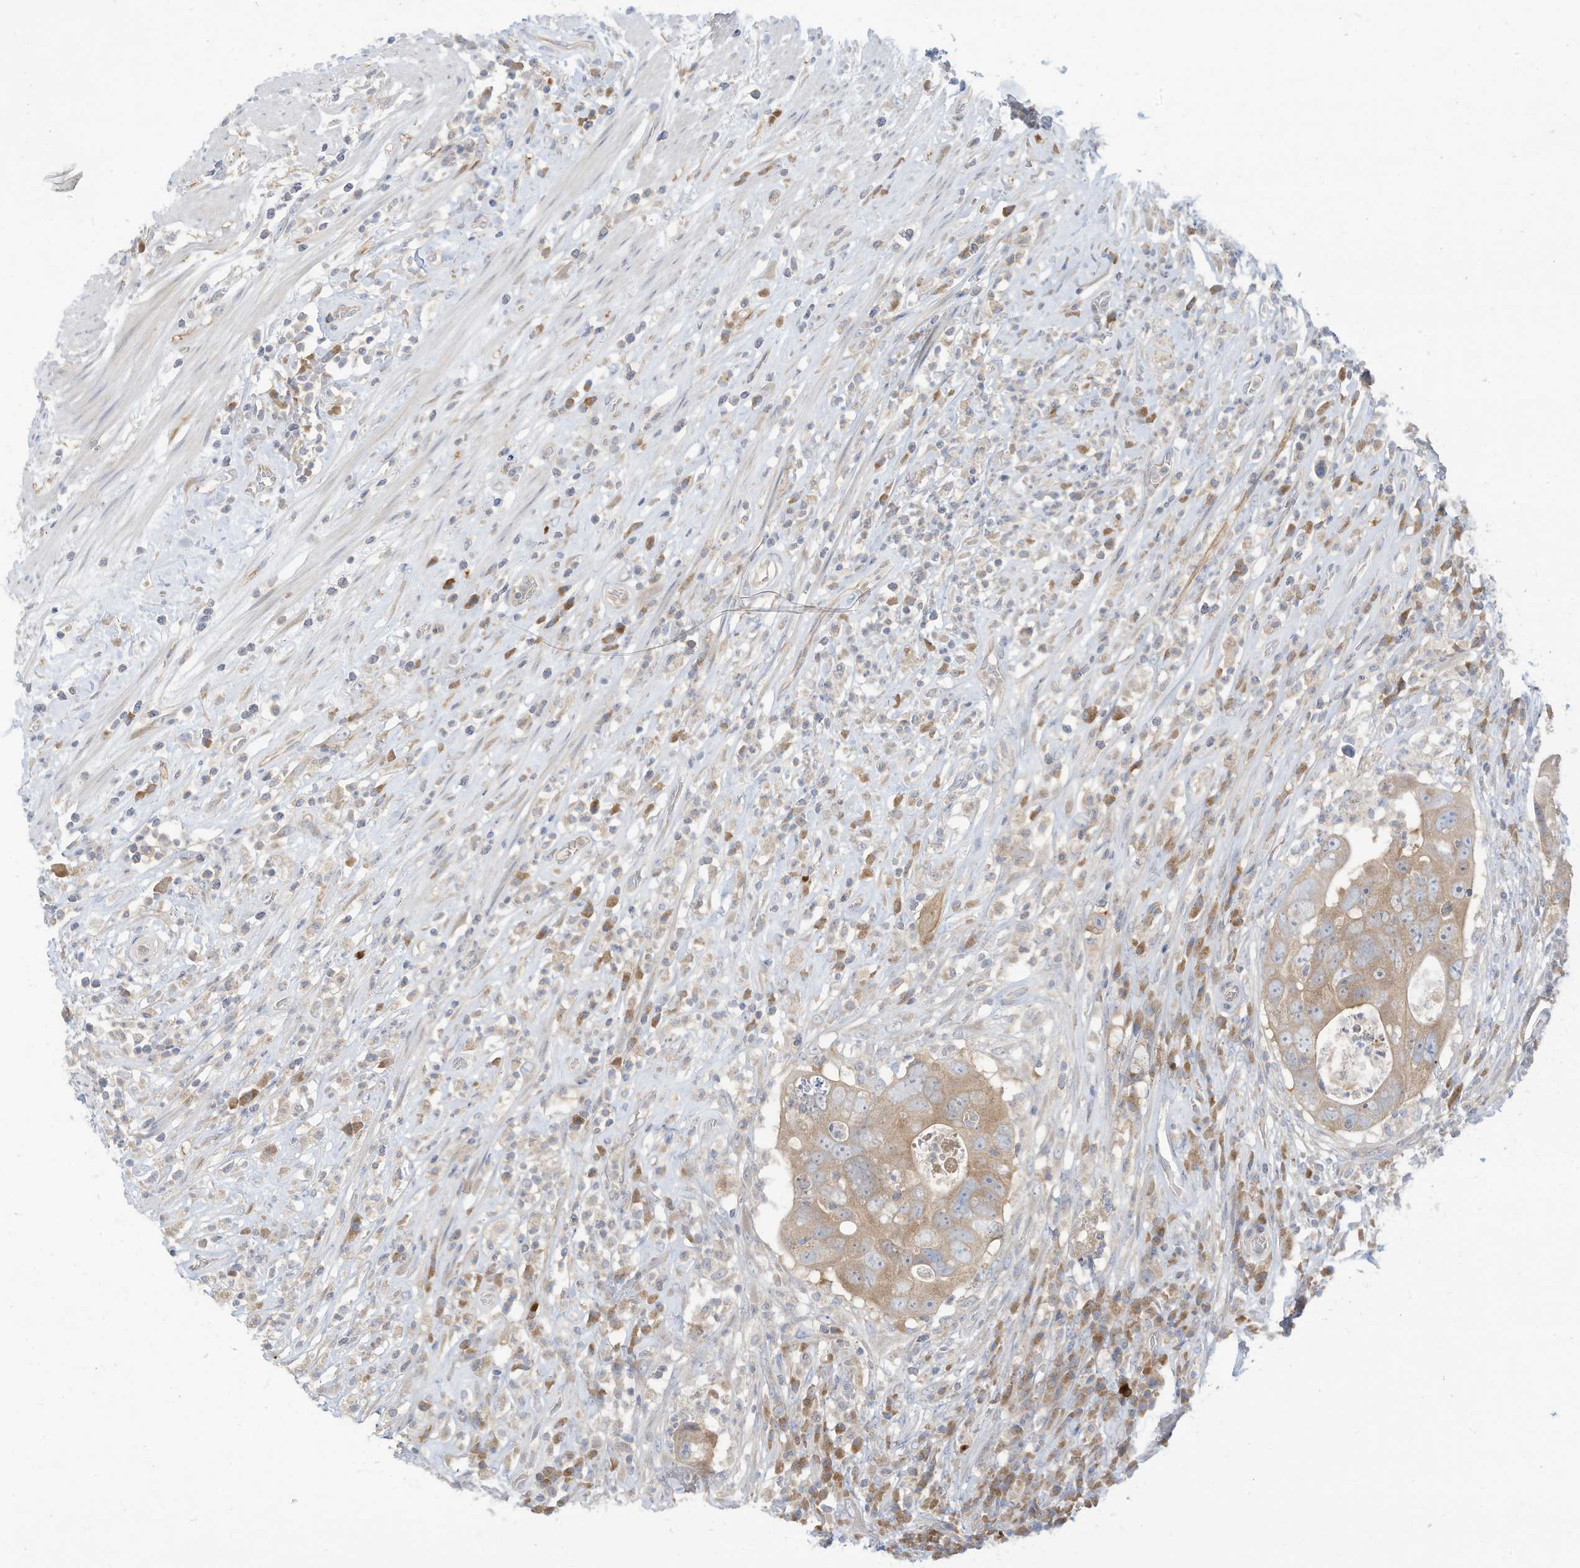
{"staining": {"intensity": "weak", "quantity": ">75%", "location": "cytoplasmic/membranous"}, "tissue": "colorectal cancer", "cell_type": "Tumor cells", "image_type": "cancer", "snomed": [{"axis": "morphology", "description": "Adenocarcinoma, NOS"}, {"axis": "topography", "description": "Rectum"}], "caption": "Immunohistochemistry histopathology image of neoplastic tissue: human adenocarcinoma (colorectal) stained using immunohistochemistry (IHC) demonstrates low levels of weak protein expression localized specifically in the cytoplasmic/membranous of tumor cells, appearing as a cytoplasmic/membranous brown color.", "gene": "LRRN2", "patient": {"sex": "male", "age": 59}}